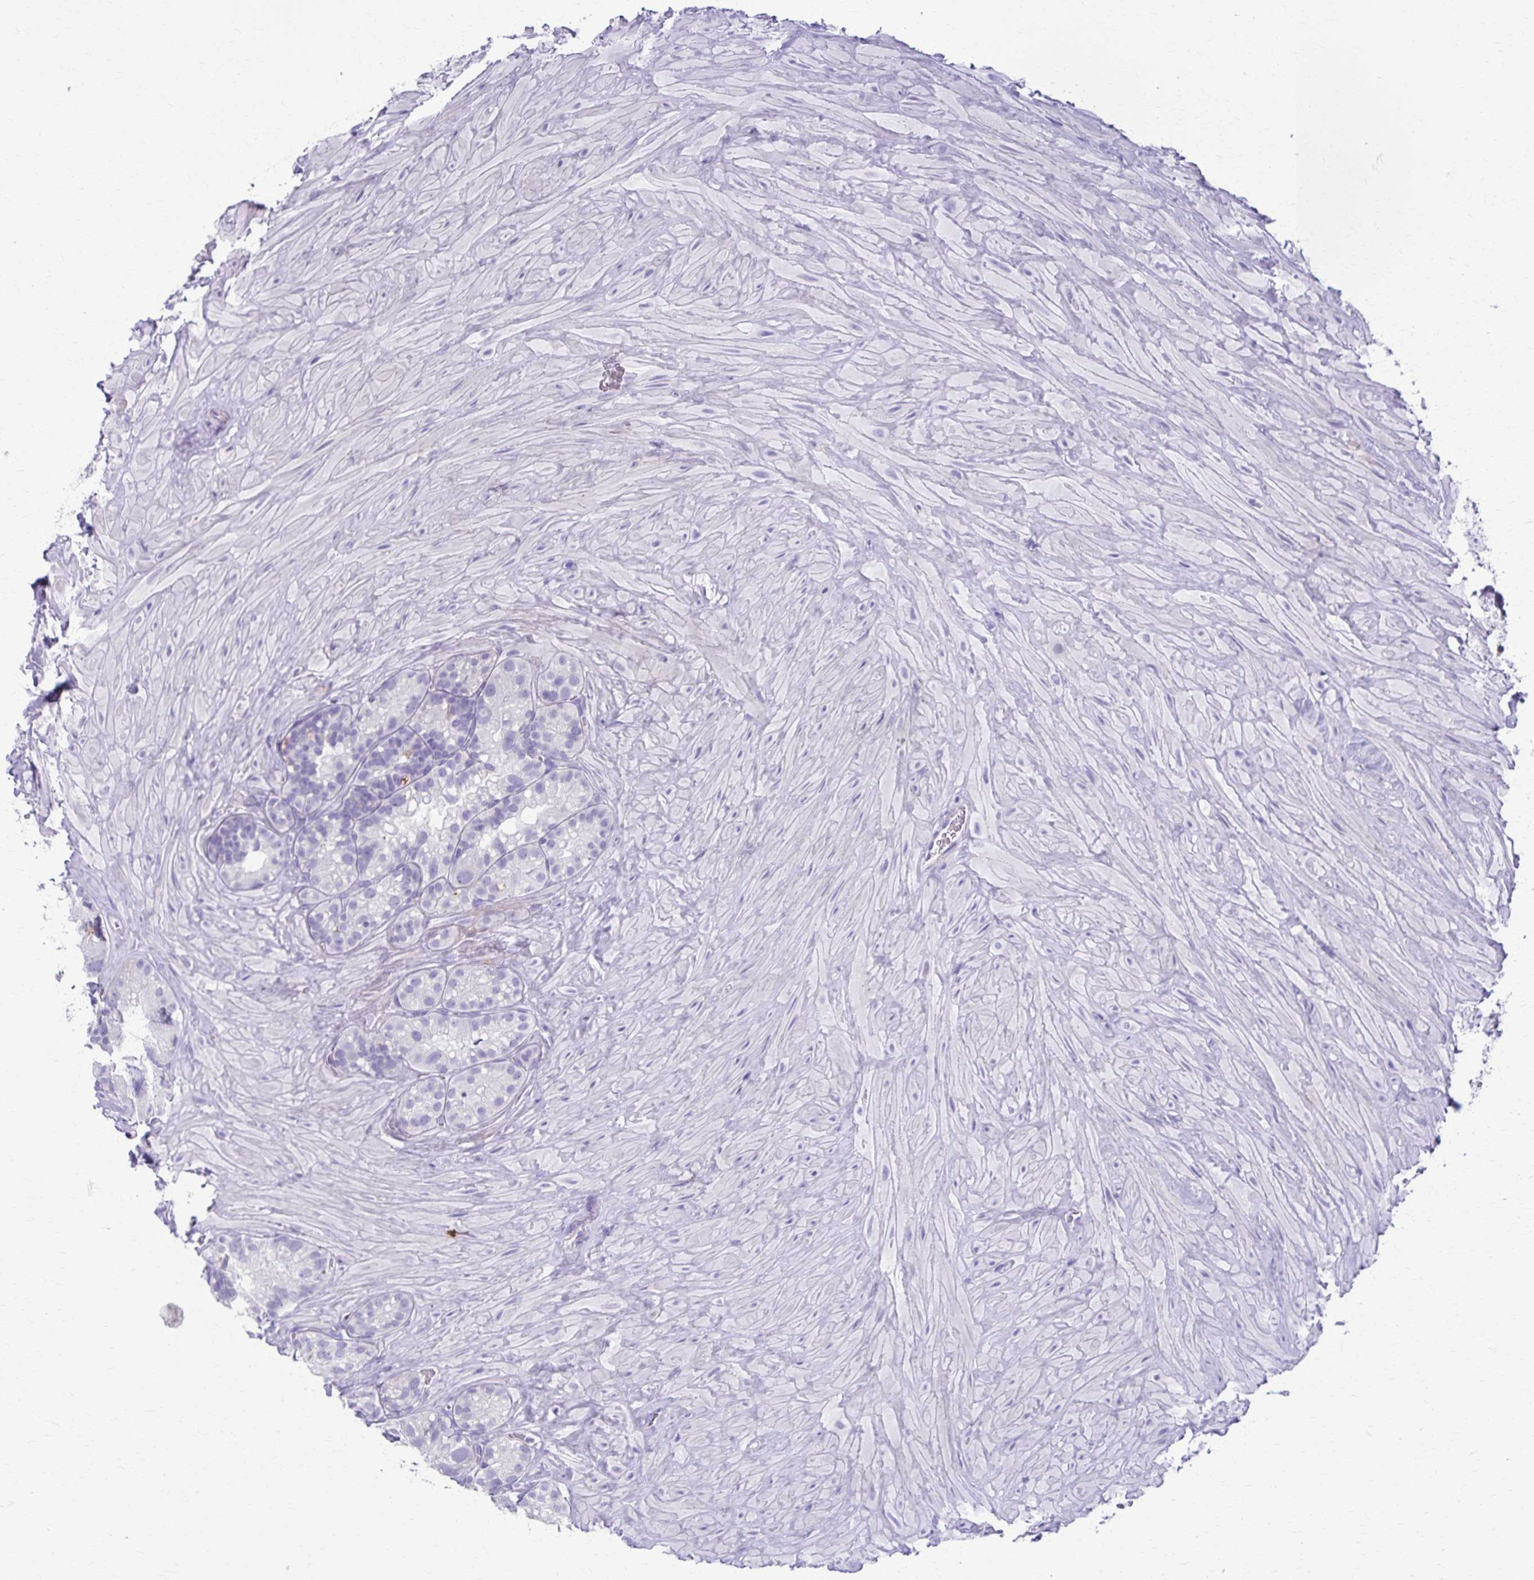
{"staining": {"intensity": "negative", "quantity": "none", "location": "none"}, "tissue": "seminal vesicle", "cell_type": "Glandular cells", "image_type": "normal", "snomed": [{"axis": "morphology", "description": "Normal tissue, NOS"}, {"axis": "topography", "description": "Seminal veicle"}], "caption": "This is an immunohistochemistry (IHC) image of unremarkable human seminal vesicle. There is no expression in glandular cells.", "gene": "TMEM60", "patient": {"sex": "male", "age": 60}}